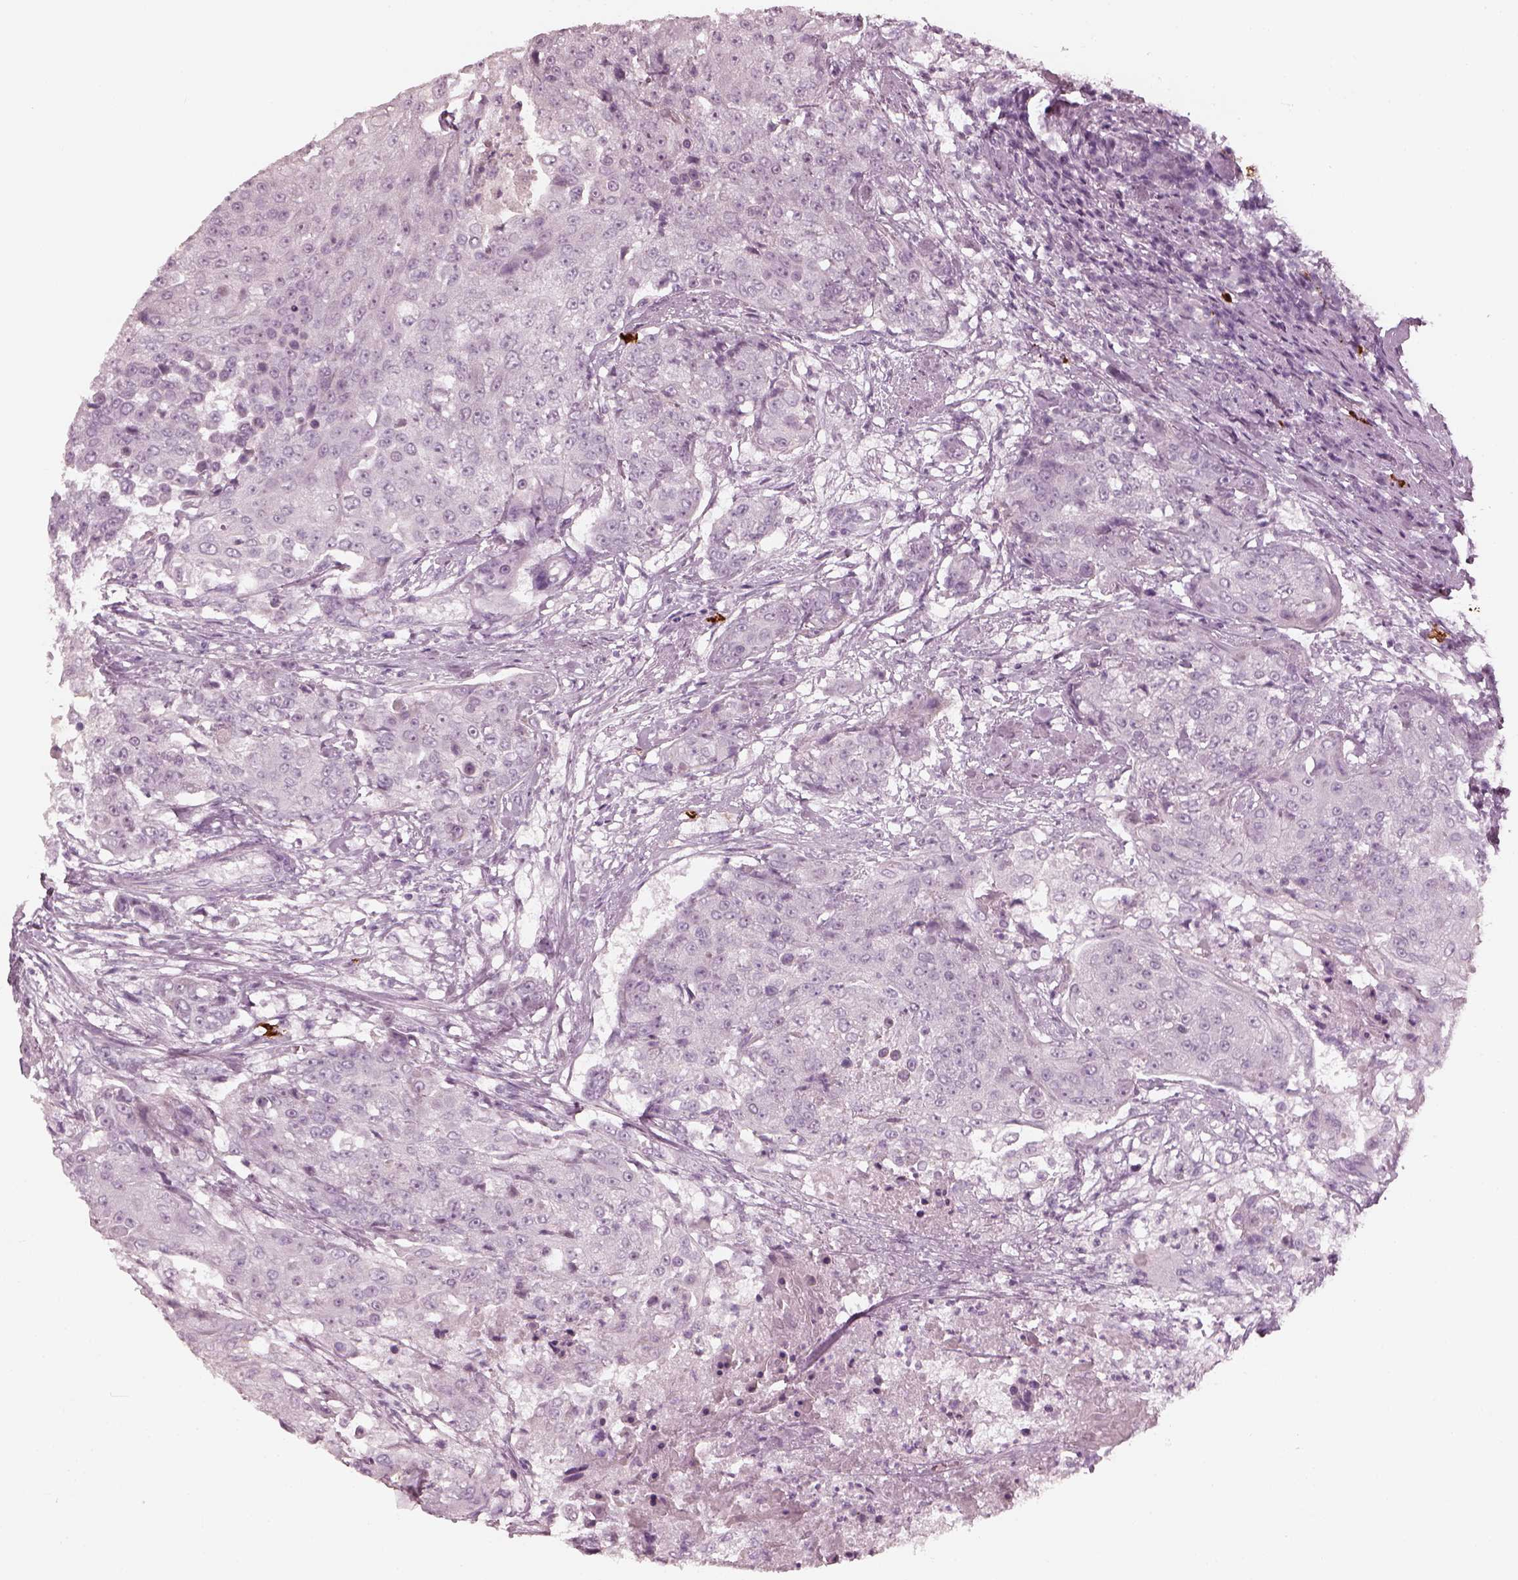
{"staining": {"intensity": "negative", "quantity": "none", "location": "none"}, "tissue": "urothelial cancer", "cell_type": "Tumor cells", "image_type": "cancer", "snomed": [{"axis": "morphology", "description": "Urothelial carcinoma, High grade"}, {"axis": "topography", "description": "Urinary bladder"}], "caption": "Histopathology image shows no protein expression in tumor cells of urothelial cancer tissue.", "gene": "CNTN1", "patient": {"sex": "female", "age": 63}}